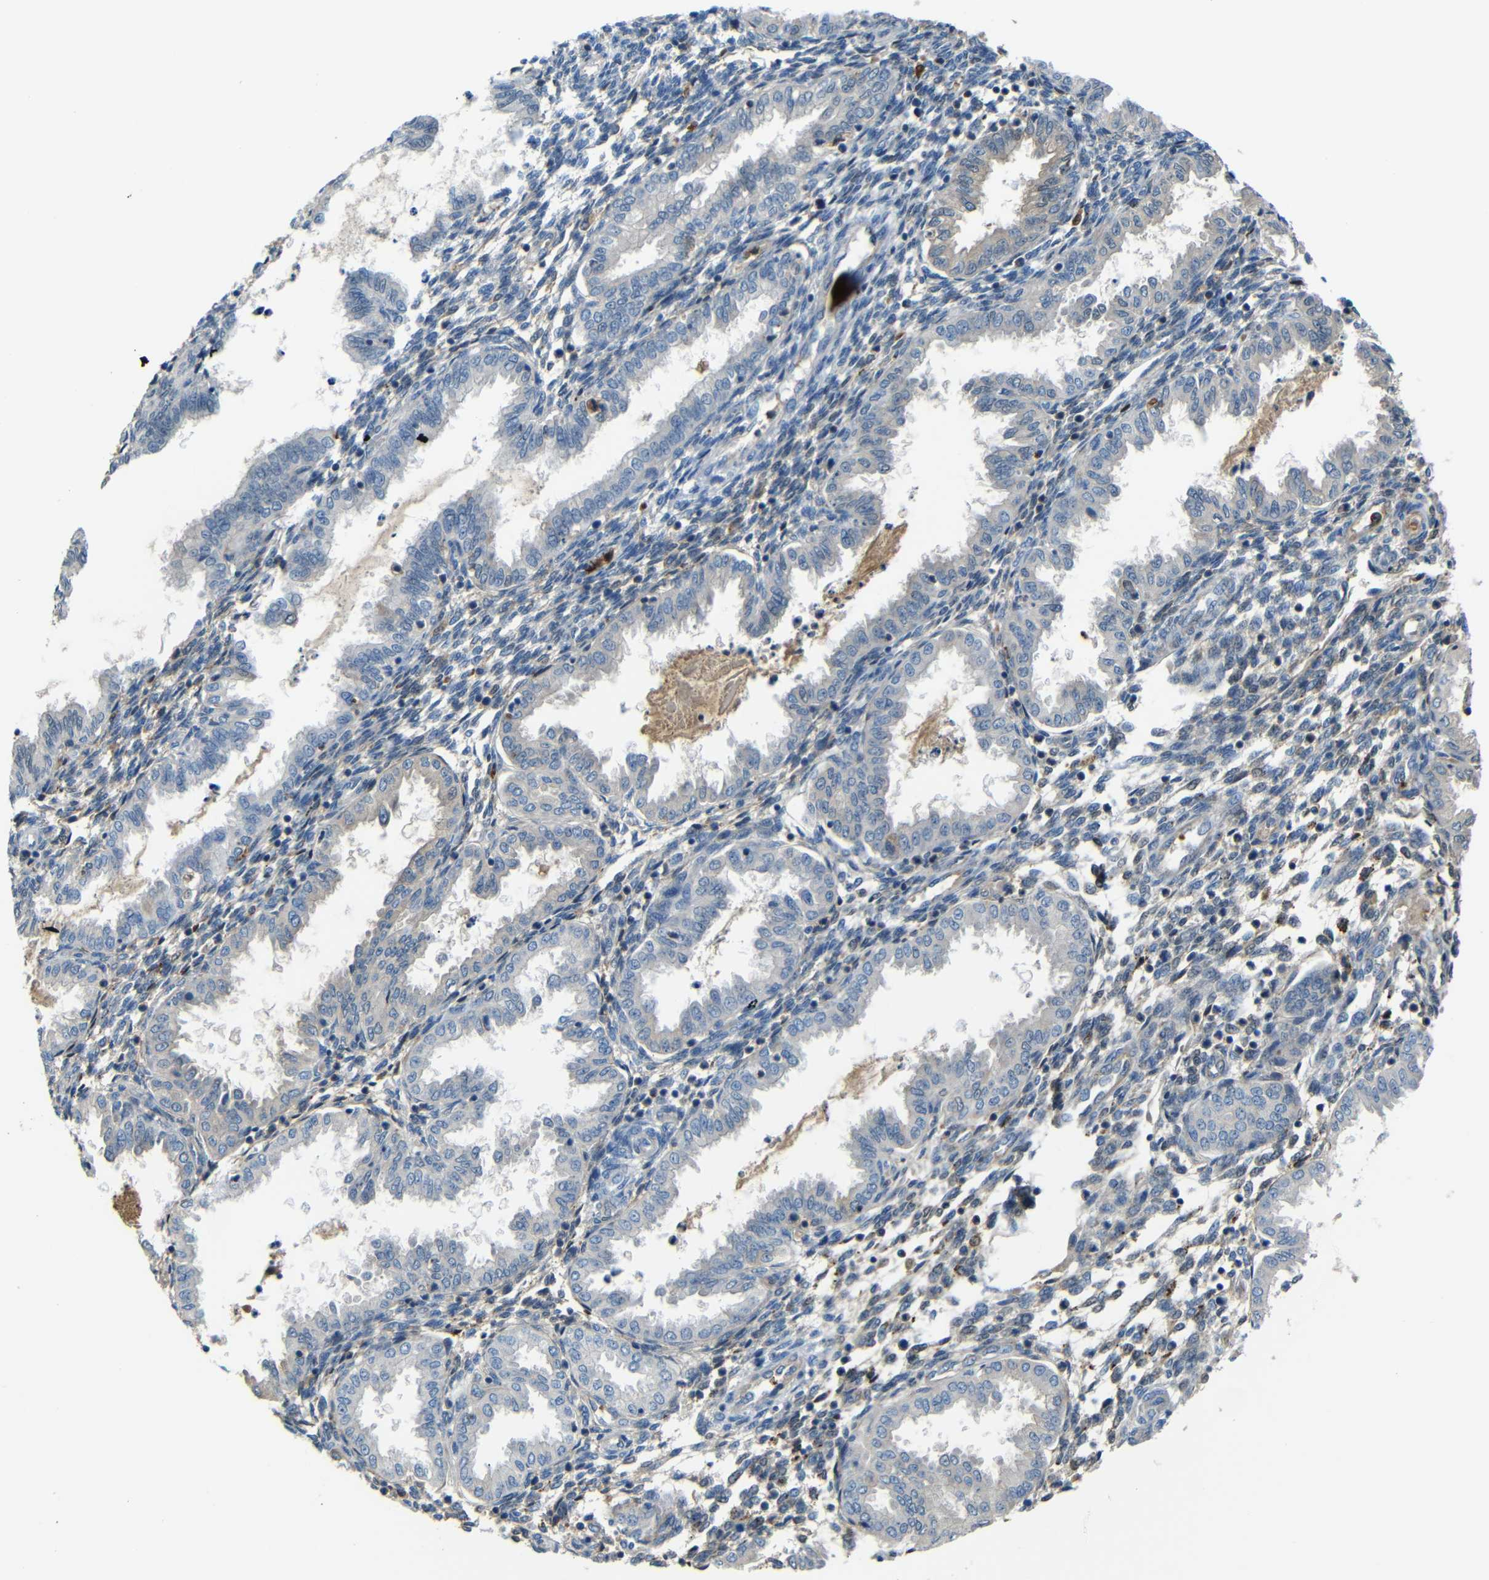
{"staining": {"intensity": "weak", "quantity": "<25%", "location": "cytoplasmic/membranous"}, "tissue": "endometrium", "cell_type": "Cells in endometrial stroma", "image_type": "normal", "snomed": [{"axis": "morphology", "description": "Normal tissue, NOS"}, {"axis": "topography", "description": "Endometrium"}], "caption": "Immunohistochemistry image of normal endometrium: endometrium stained with DAB exhibits no significant protein positivity in cells in endometrial stroma. Nuclei are stained in blue.", "gene": "SERPINA1", "patient": {"sex": "female", "age": 33}}